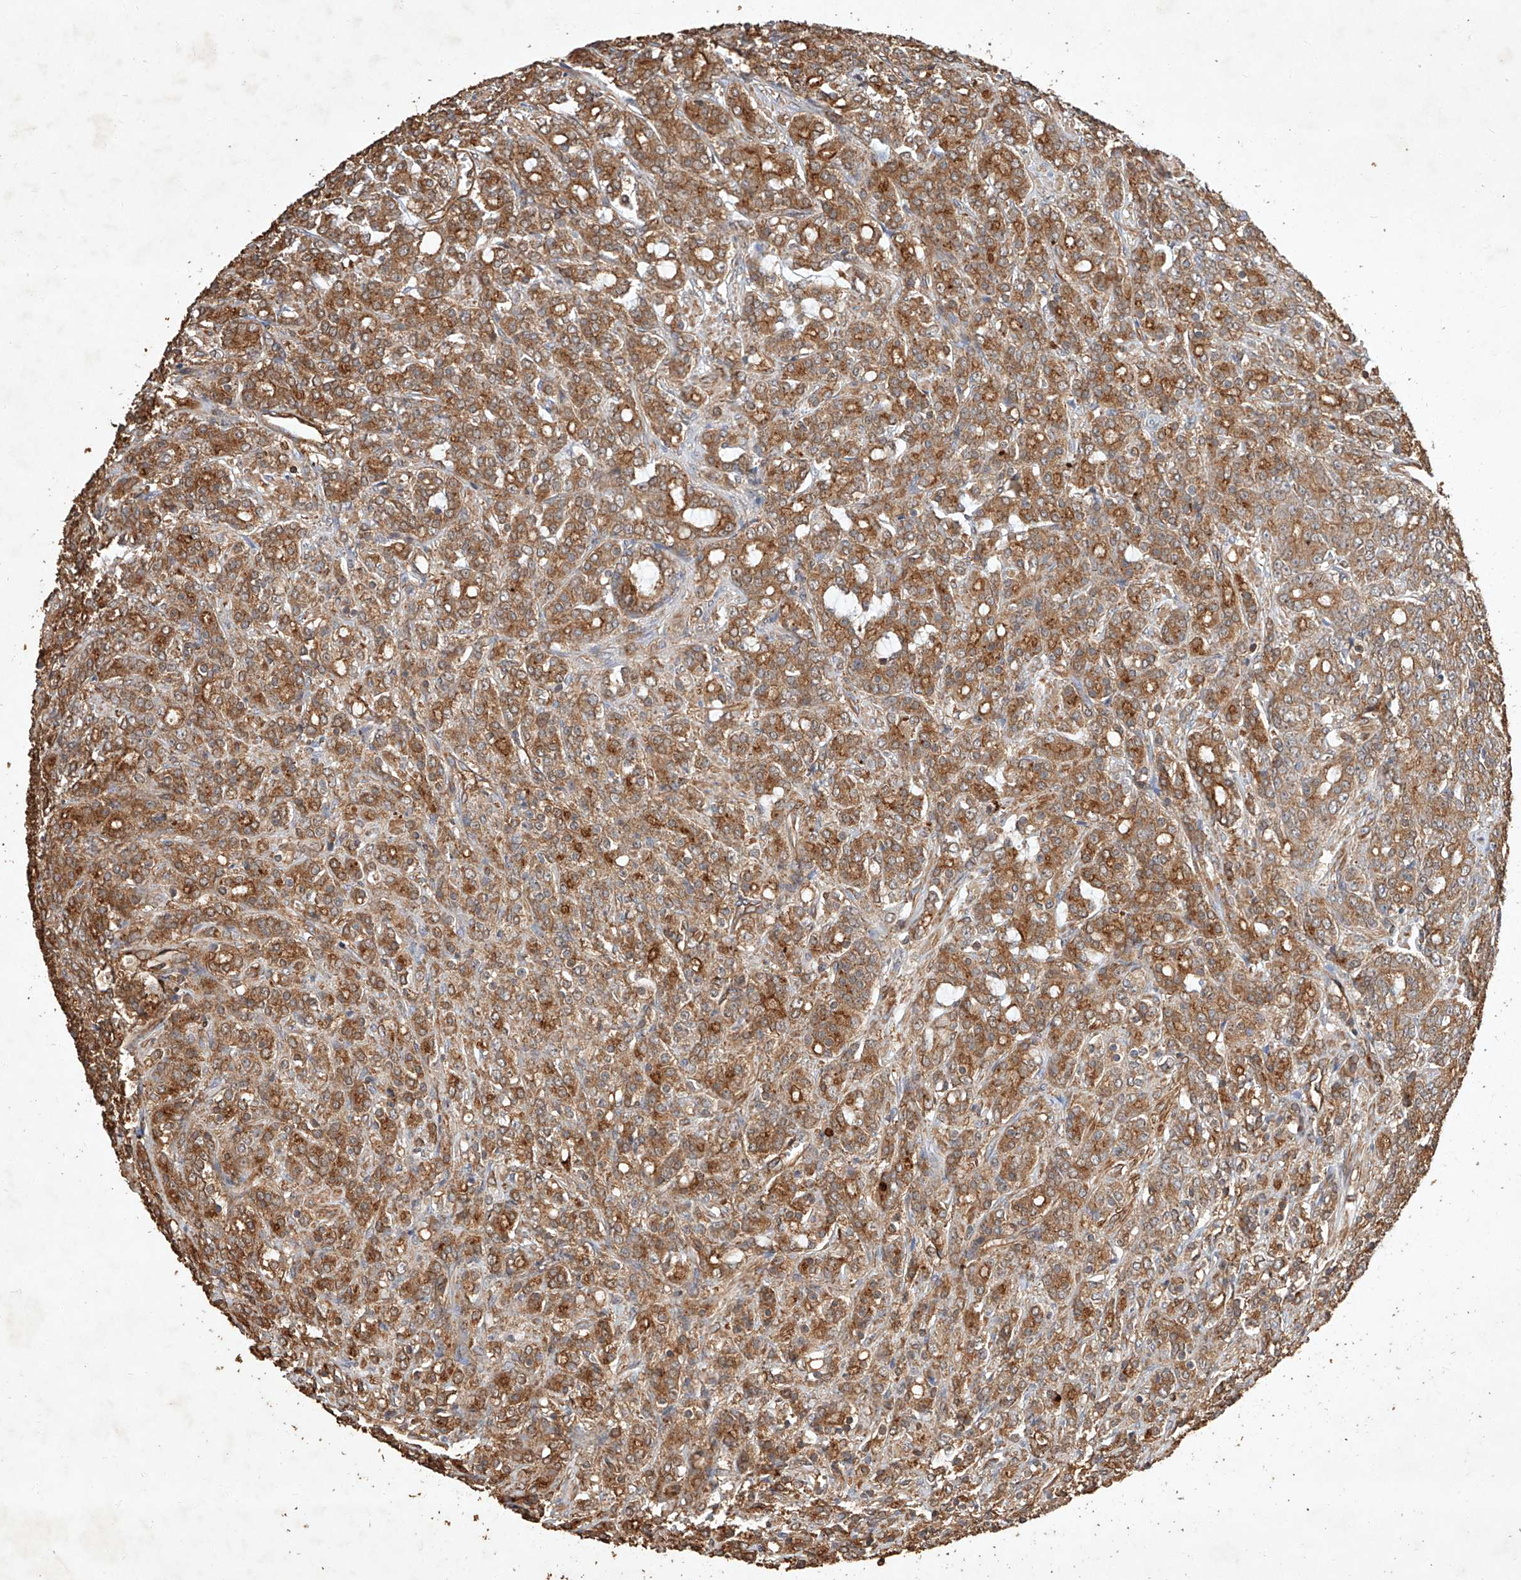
{"staining": {"intensity": "moderate", "quantity": ">75%", "location": "cytoplasmic/membranous"}, "tissue": "prostate cancer", "cell_type": "Tumor cells", "image_type": "cancer", "snomed": [{"axis": "morphology", "description": "Adenocarcinoma, High grade"}, {"axis": "topography", "description": "Prostate"}], "caption": "IHC photomicrograph of neoplastic tissue: human prostate cancer (high-grade adenocarcinoma) stained using immunohistochemistry reveals medium levels of moderate protein expression localized specifically in the cytoplasmic/membranous of tumor cells, appearing as a cytoplasmic/membranous brown color.", "gene": "GHDC", "patient": {"sex": "male", "age": 62}}